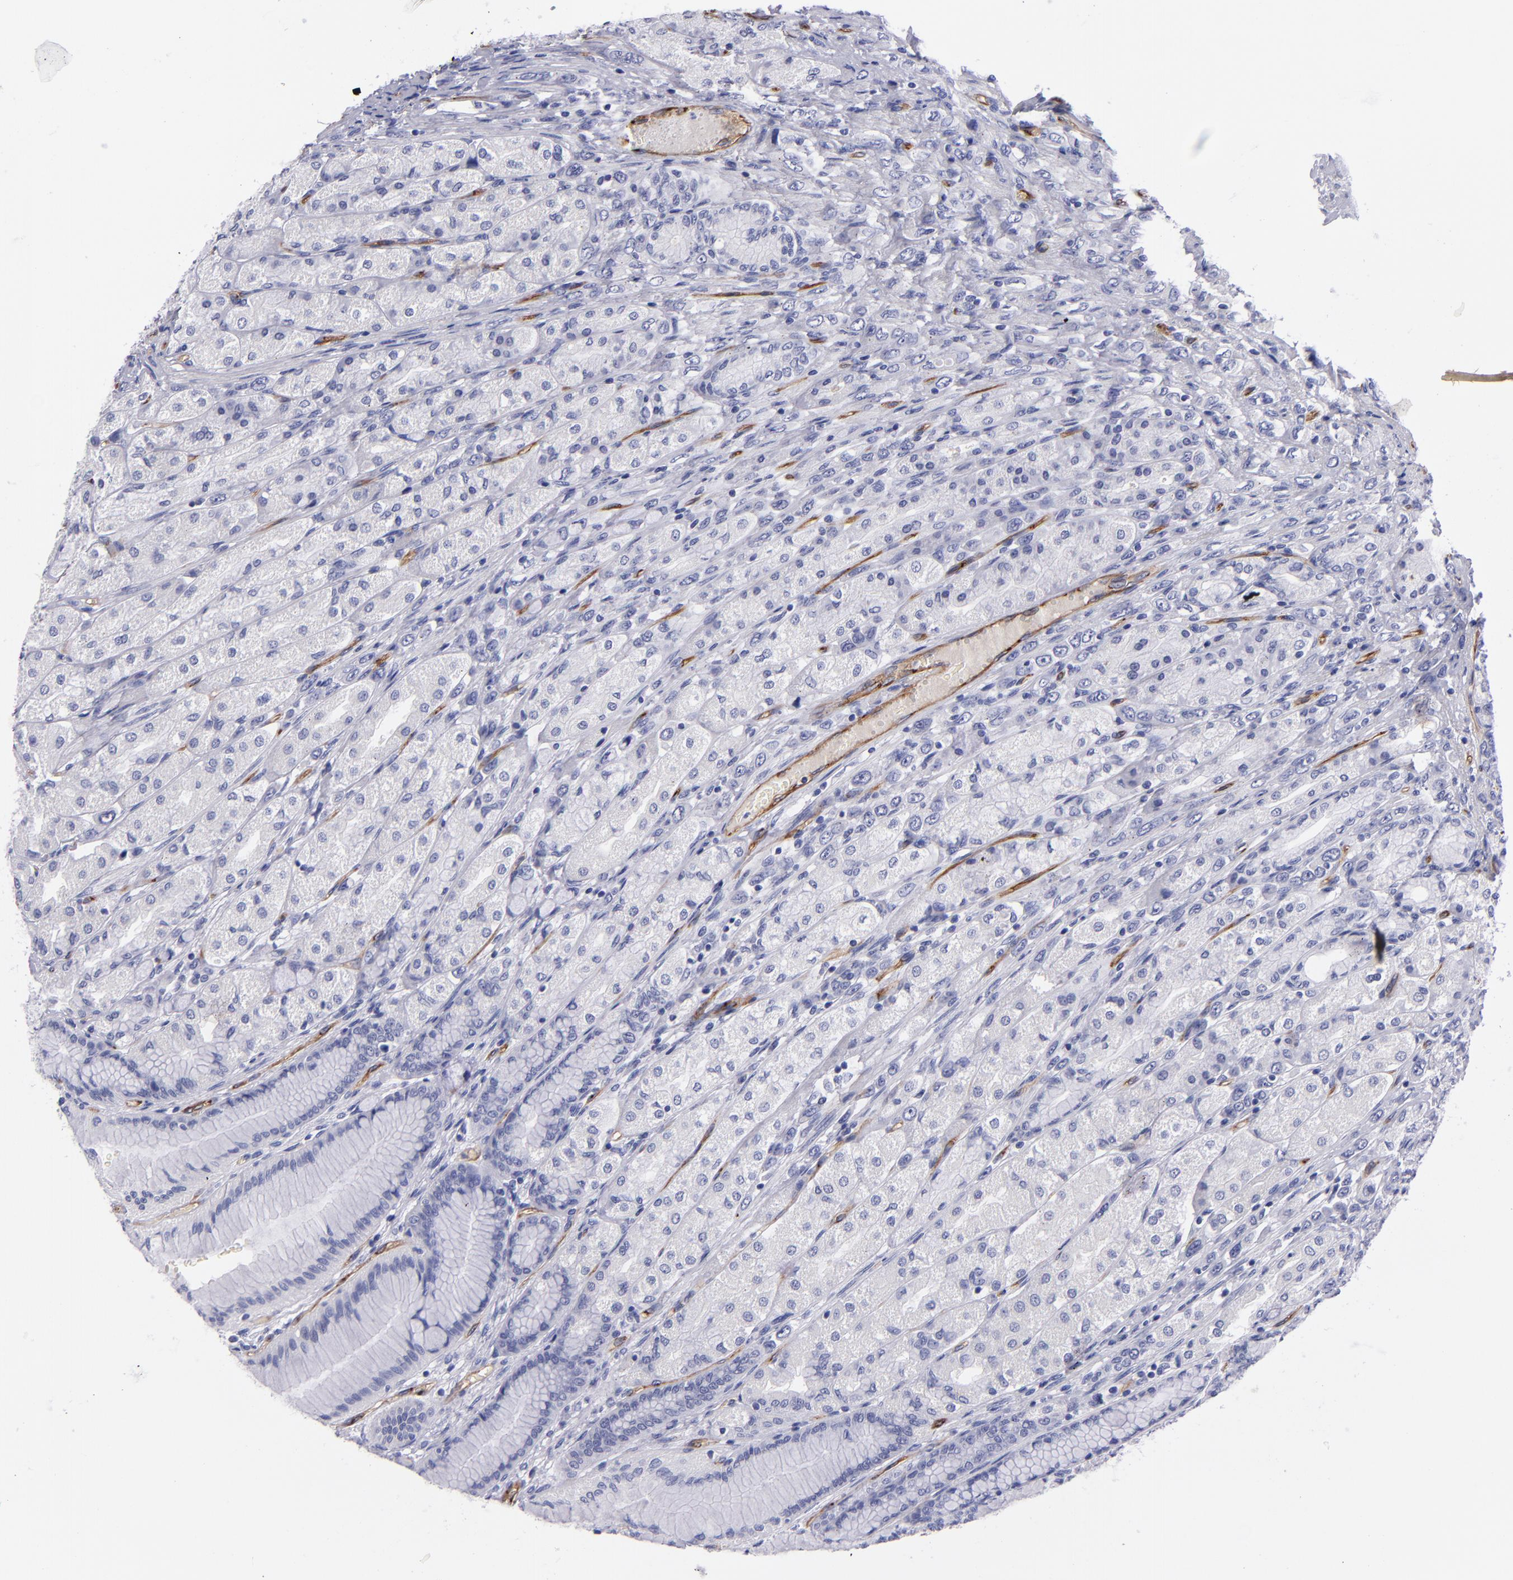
{"staining": {"intensity": "negative", "quantity": "none", "location": "none"}, "tissue": "stomach", "cell_type": "Glandular cells", "image_type": "normal", "snomed": [{"axis": "morphology", "description": "Normal tissue, NOS"}, {"axis": "morphology", "description": "Adenocarcinoma, NOS"}, {"axis": "topography", "description": "Stomach"}, {"axis": "topography", "description": "Stomach, lower"}], "caption": "Benign stomach was stained to show a protein in brown. There is no significant expression in glandular cells.", "gene": "NOS3", "patient": {"sex": "female", "age": 65}}